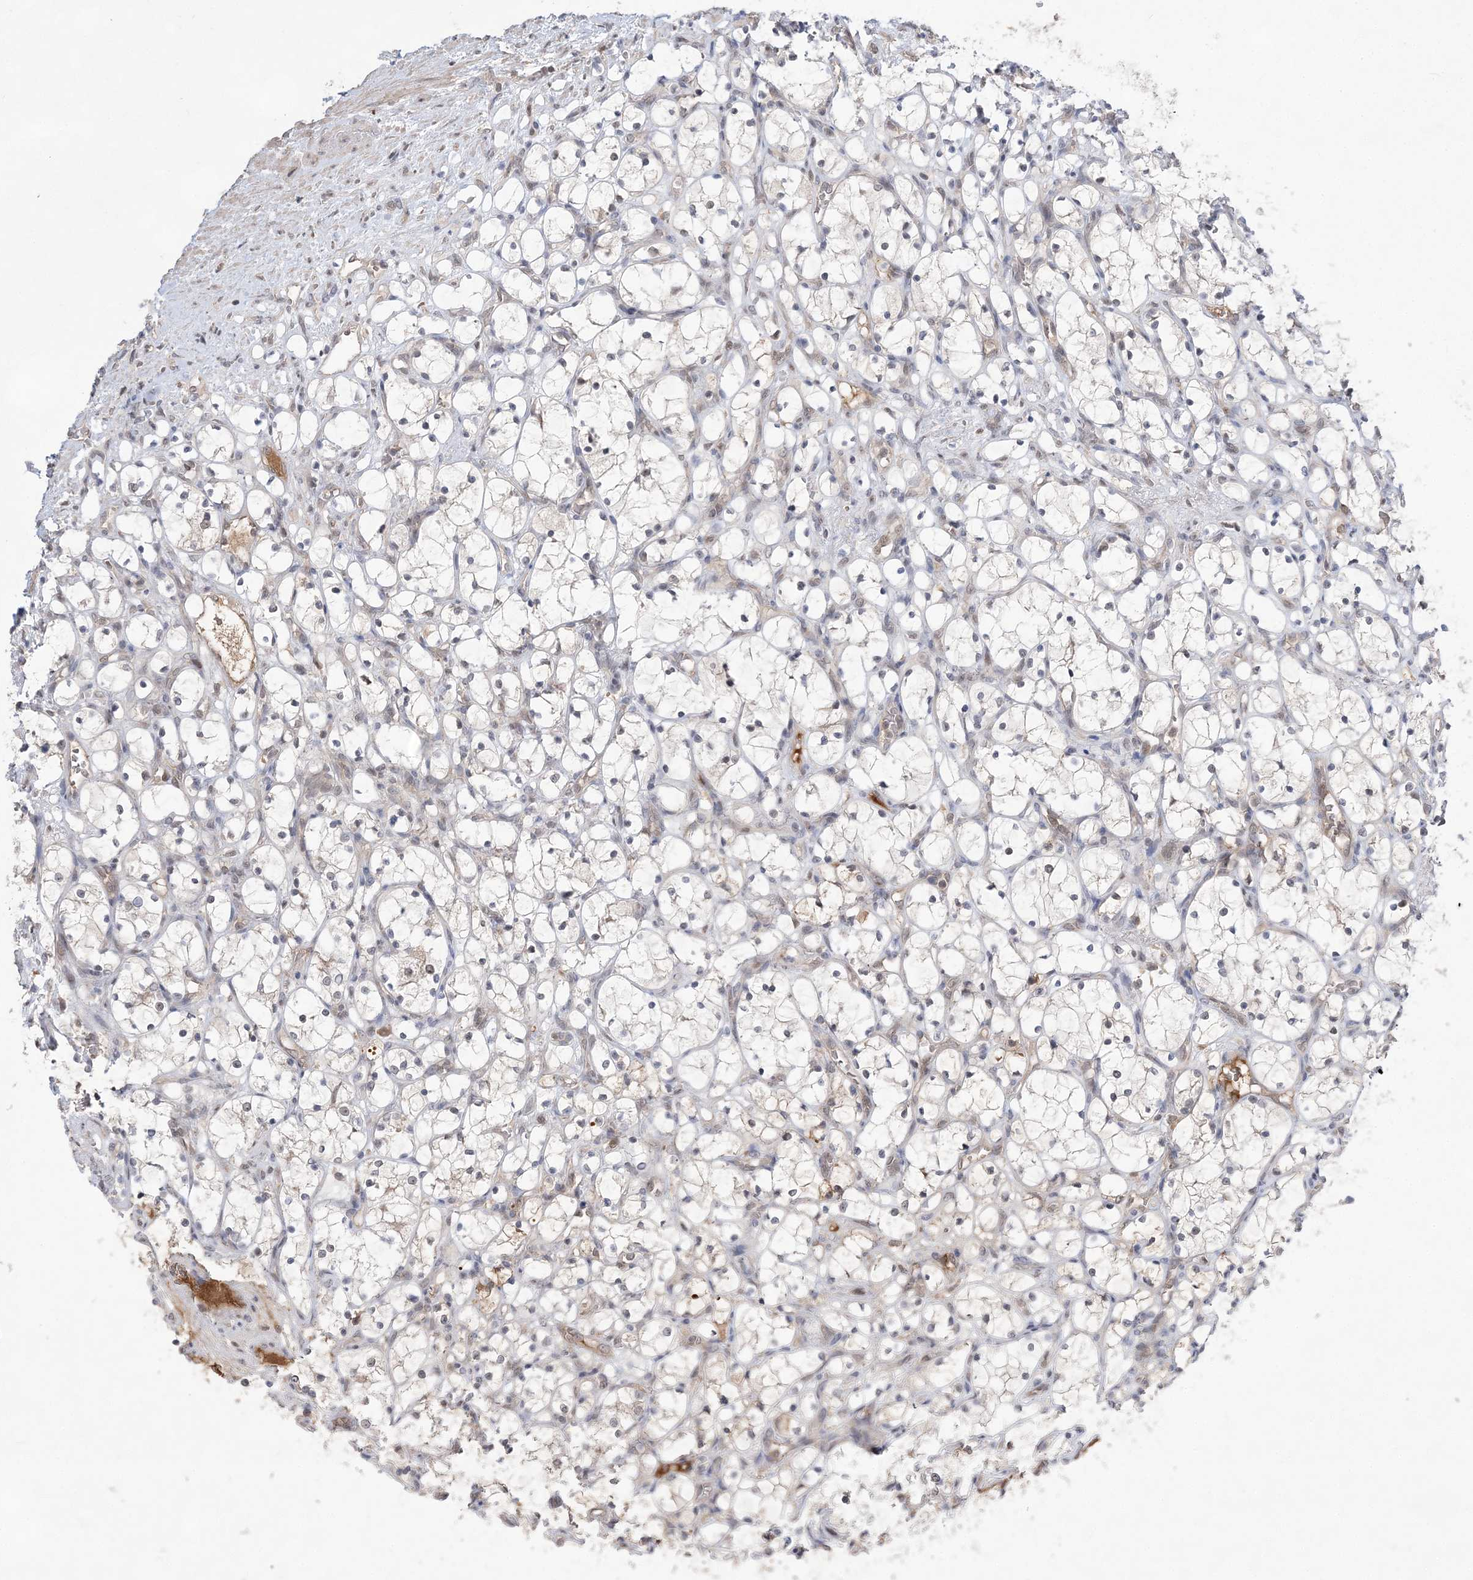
{"staining": {"intensity": "negative", "quantity": "none", "location": "none"}, "tissue": "renal cancer", "cell_type": "Tumor cells", "image_type": "cancer", "snomed": [{"axis": "morphology", "description": "Adenocarcinoma, NOS"}, {"axis": "topography", "description": "Kidney"}], "caption": "Immunohistochemistry (IHC) of adenocarcinoma (renal) shows no staining in tumor cells.", "gene": "TMEM132B", "patient": {"sex": "female", "age": 69}}